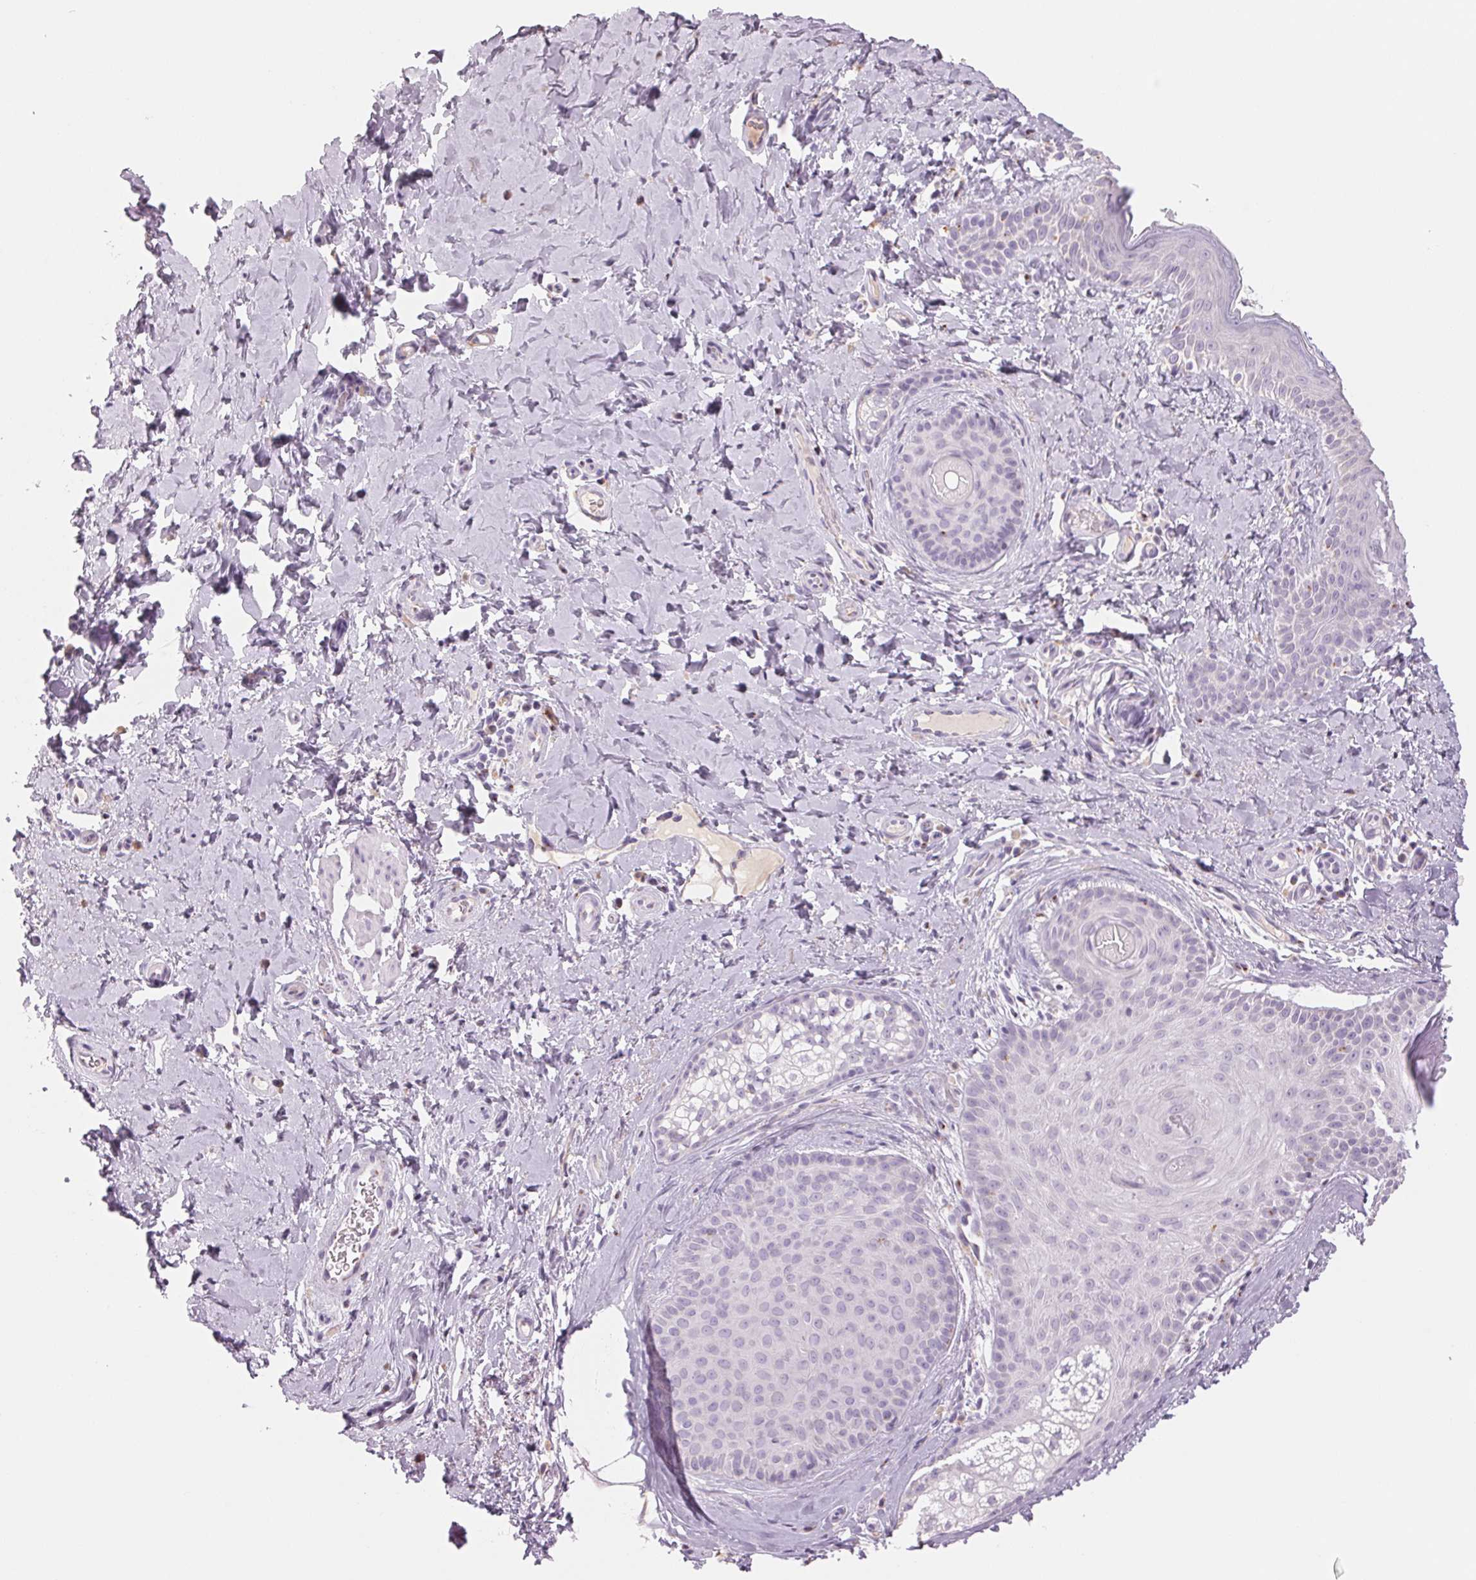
{"staining": {"intensity": "negative", "quantity": "none", "location": "none"}, "tissue": "skin cancer", "cell_type": "Tumor cells", "image_type": "cancer", "snomed": [{"axis": "morphology", "description": "Basal cell carcinoma"}, {"axis": "topography", "description": "Skin"}], "caption": "This photomicrograph is of skin cancer stained with immunohistochemistry (IHC) to label a protein in brown with the nuclei are counter-stained blue. There is no staining in tumor cells.", "gene": "GALNT7", "patient": {"sex": "male", "age": 89}}